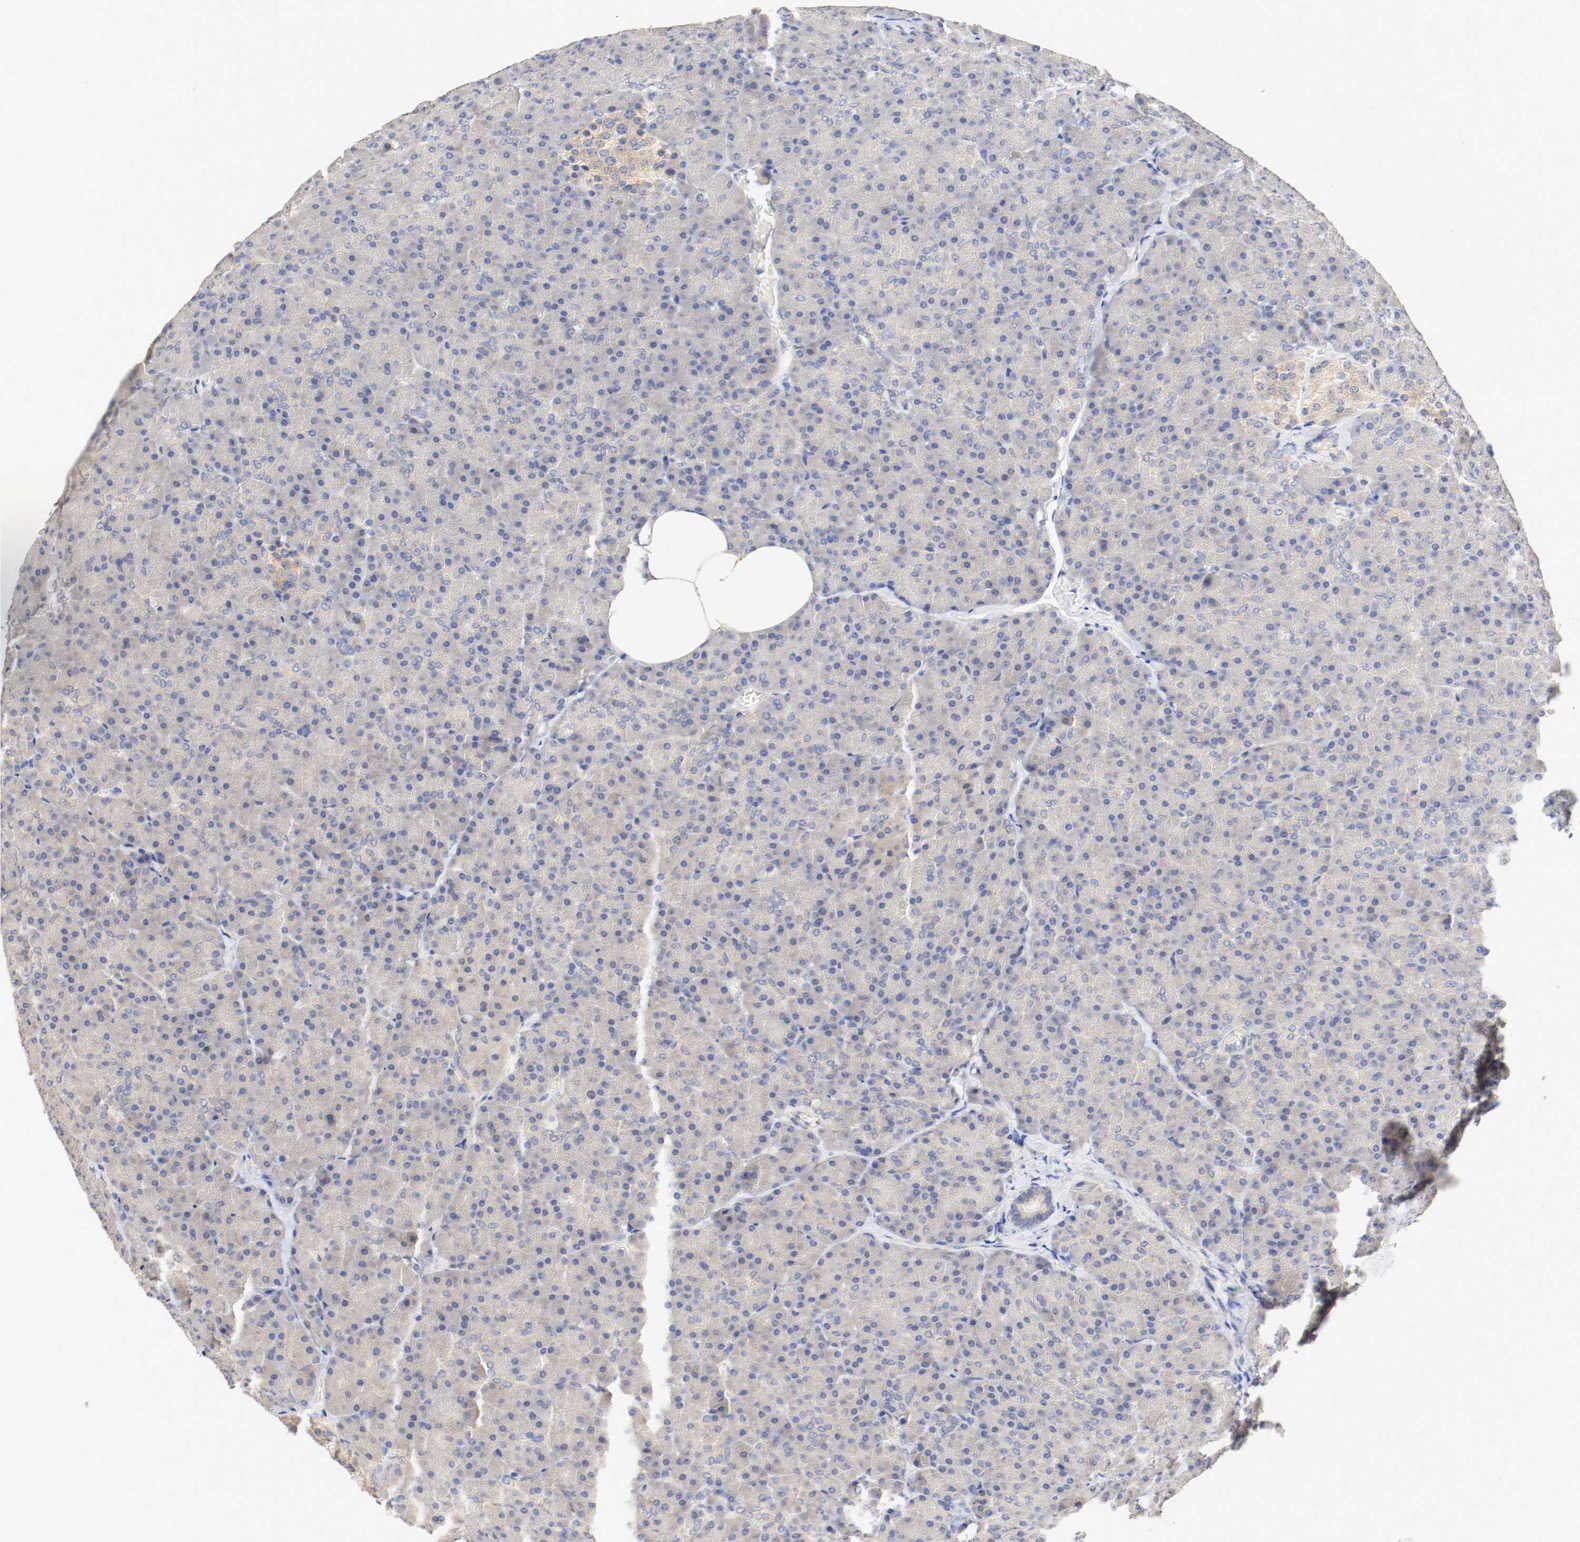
{"staining": {"intensity": "weak", "quantity": ">75%", "location": "cytoplasmic/membranous"}, "tissue": "pancreas", "cell_type": "Exocrine glandular cells", "image_type": "normal", "snomed": [{"axis": "morphology", "description": "Normal tissue, NOS"}, {"axis": "topography", "description": "Pancreas"}], "caption": "Protein expression analysis of normal pancreas reveals weak cytoplasmic/membranous staining in approximately >75% of exocrine glandular cells. Nuclei are stained in blue.", "gene": "GIT1", "patient": {"sex": "female", "age": 35}}